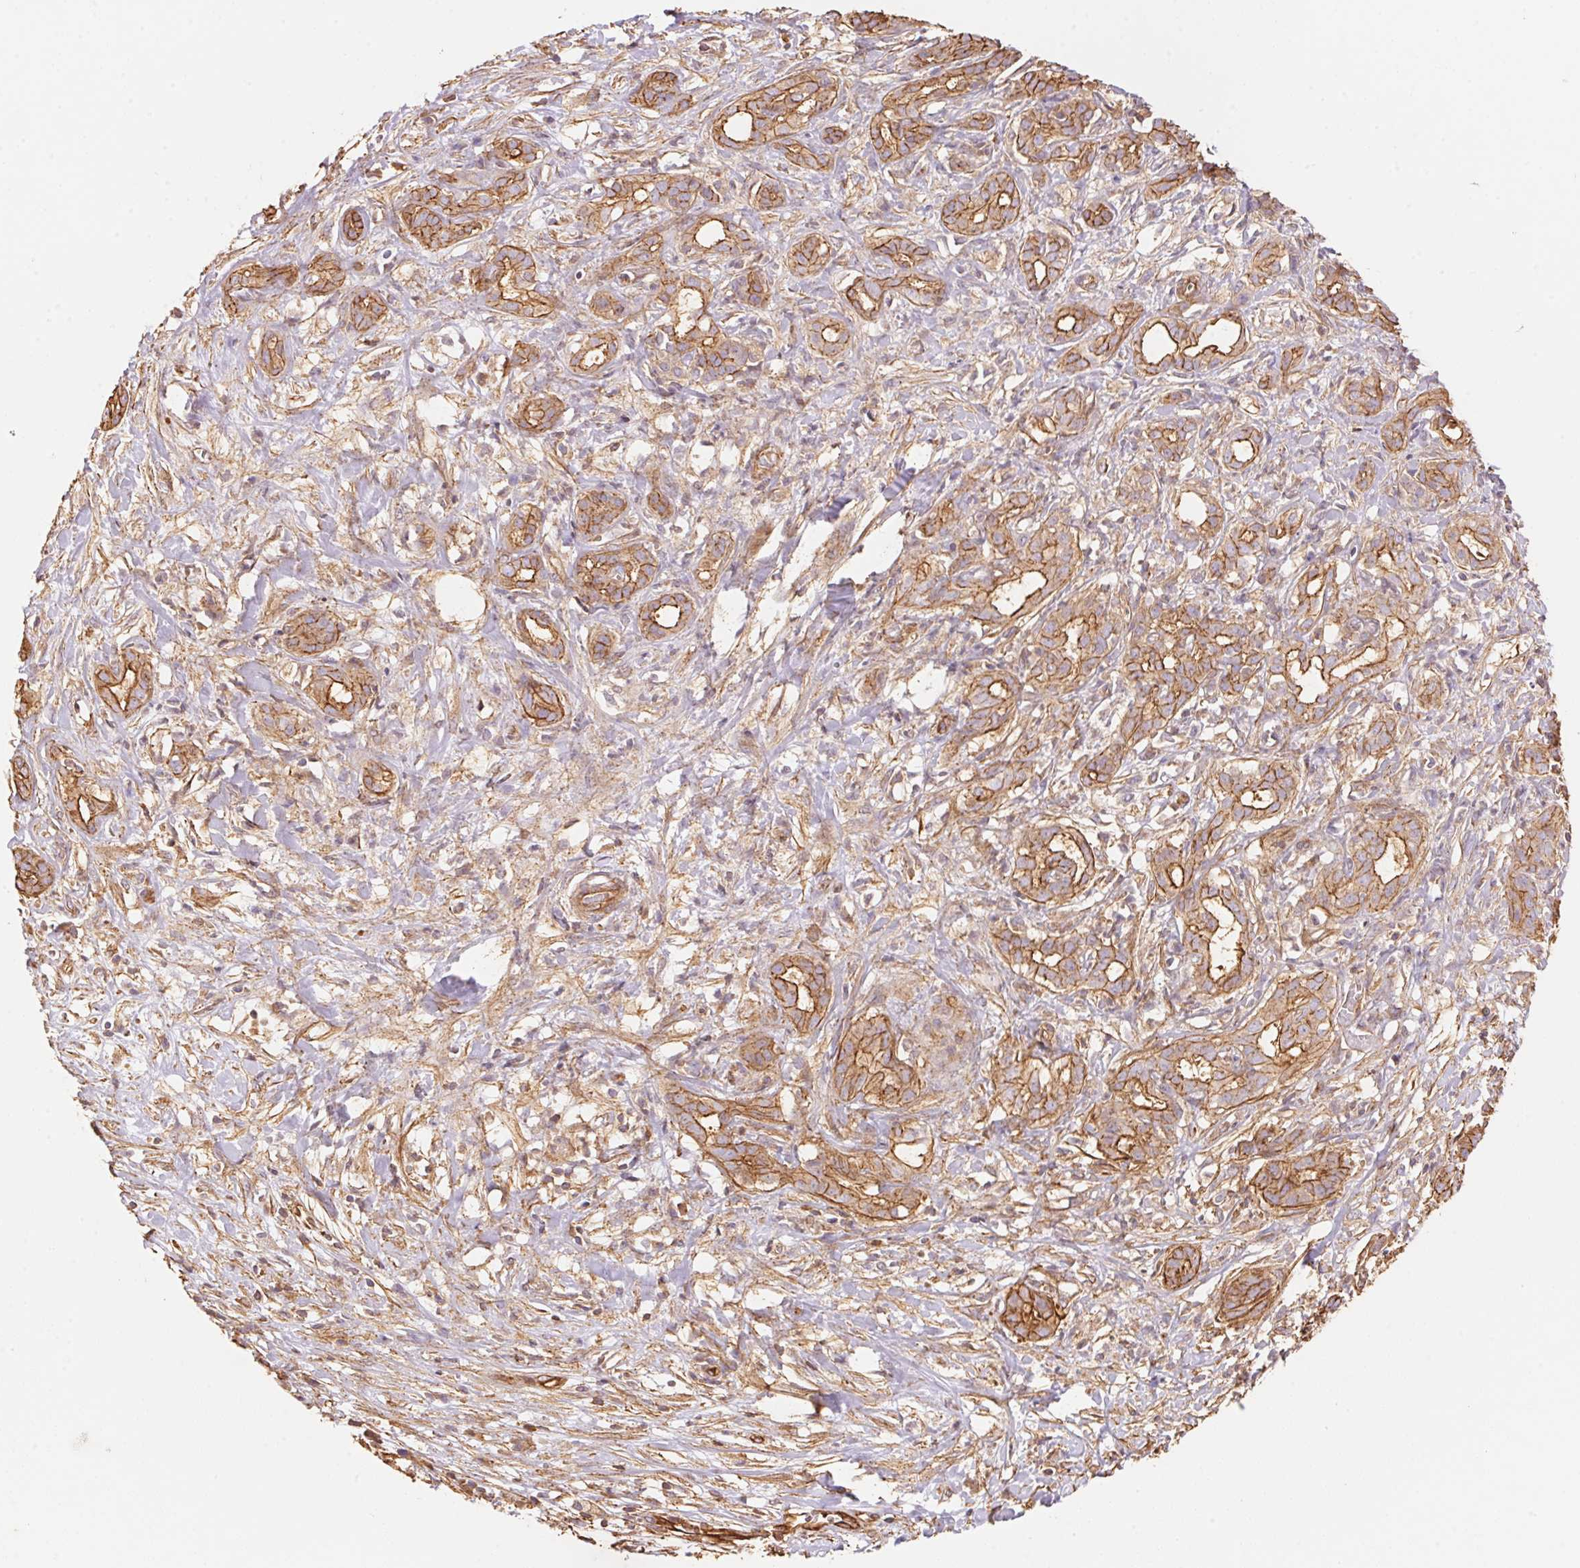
{"staining": {"intensity": "moderate", "quantity": ">75%", "location": "cytoplasmic/membranous"}, "tissue": "pancreatic cancer", "cell_type": "Tumor cells", "image_type": "cancer", "snomed": [{"axis": "morphology", "description": "Adenocarcinoma, NOS"}, {"axis": "topography", "description": "Pancreas"}], "caption": "Pancreatic cancer (adenocarcinoma) was stained to show a protein in brown. There is medium levels of moderate cytoplasmic/membranous staining in approximately >75% of tumor cells. (IHC, brightfield microscopy, high magnification).", "gene": "FRAS1", "patient": {"sex": "male", "age": 61}}